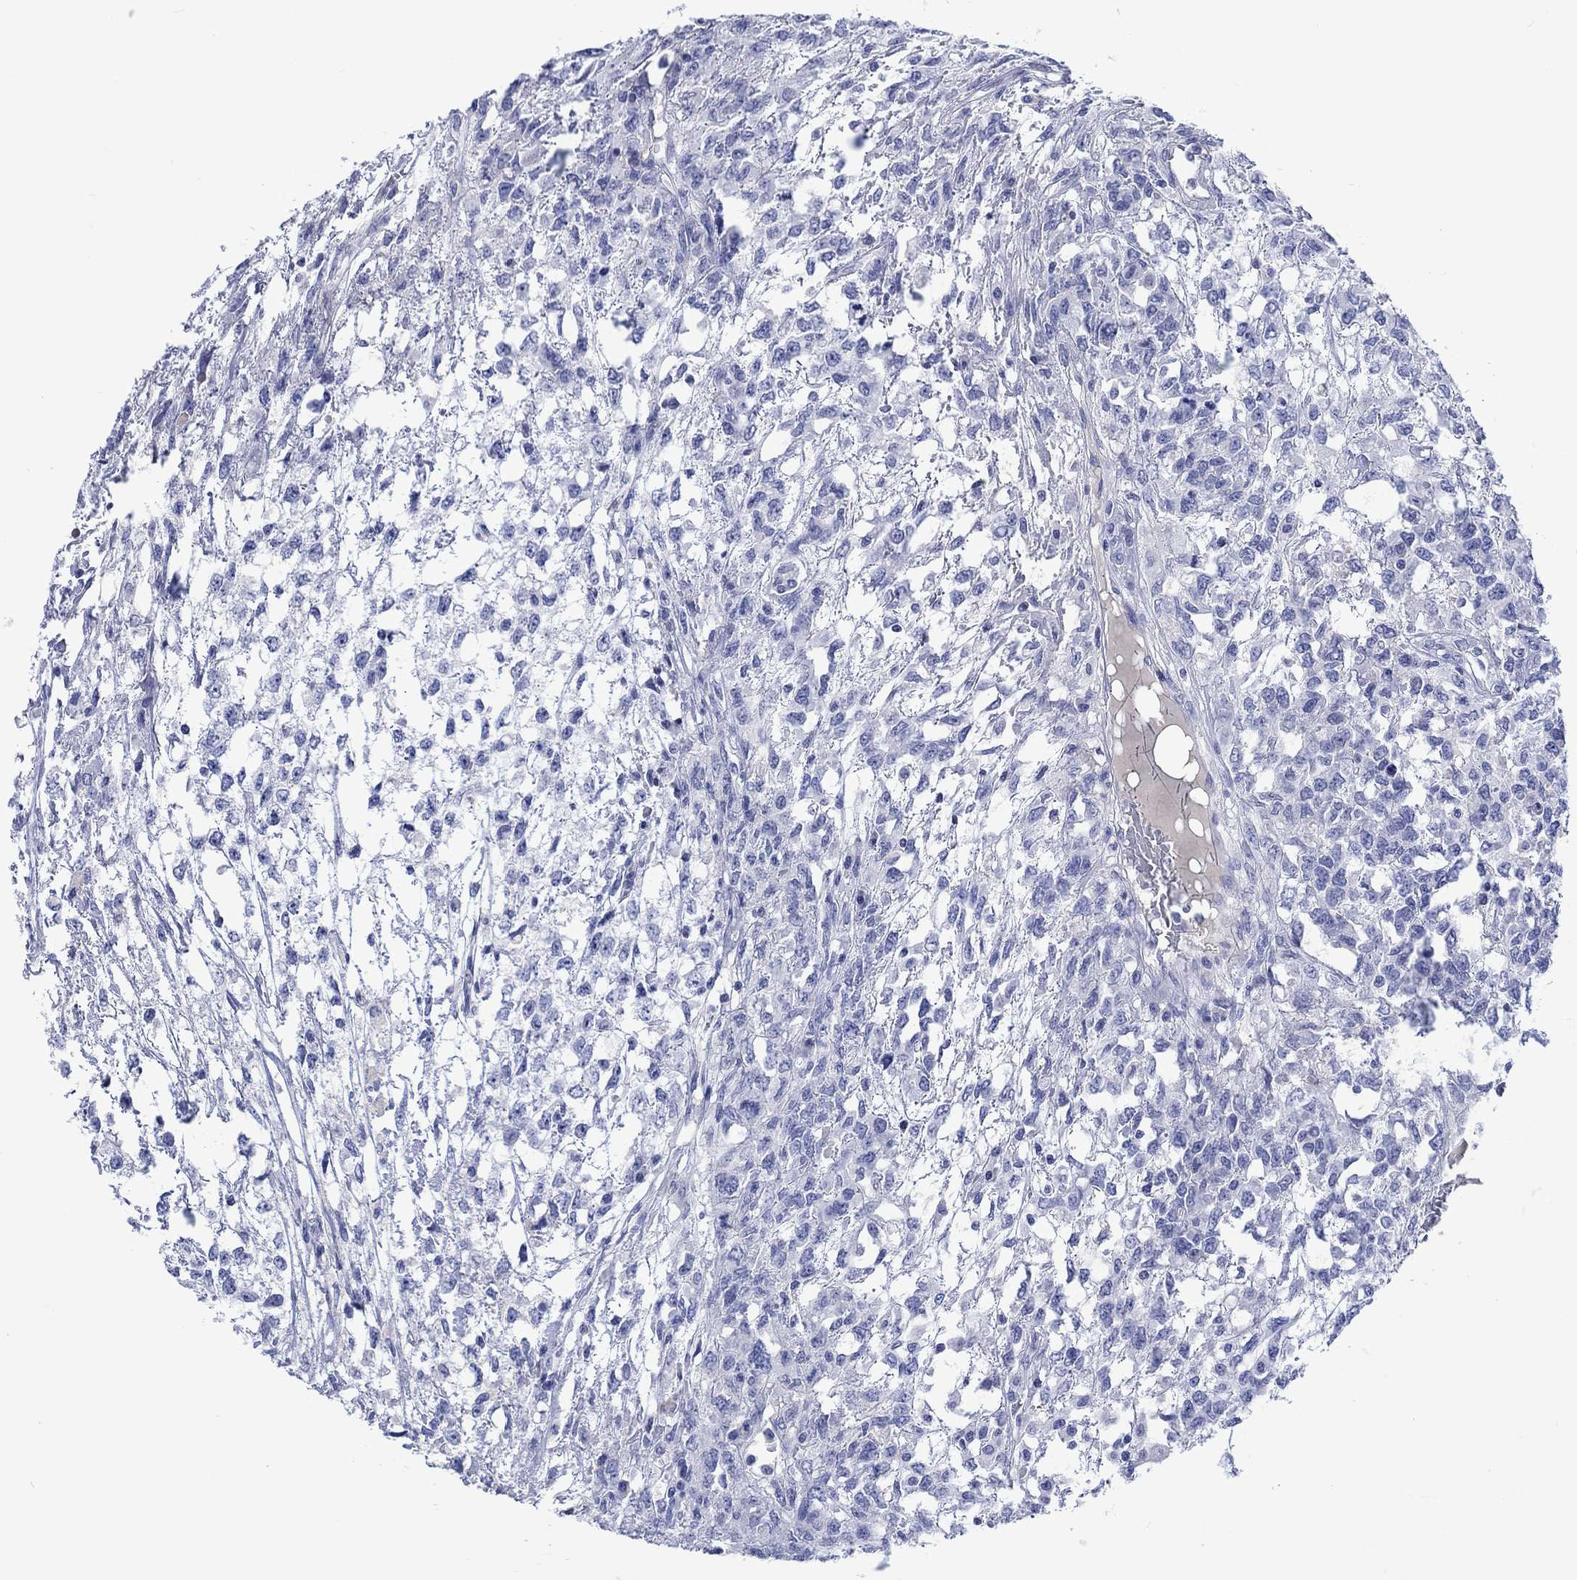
{"staining": {"intensity": "negative", "quantity": "none", "location": "none"}, "tissue": "testis cancer", "cell_type": "Tumor cells", "image_type": "cancer", "snomed": [{"axis": "morphology", "description": "Seminoma, NOS"}, {"axis": "topography", "description": "Testis"}], "caption": "Tumor cells are negative for protein expression in human testis cancer.", "gene": "CACNG3", "patient": {"sex": "male", "age": 52}}